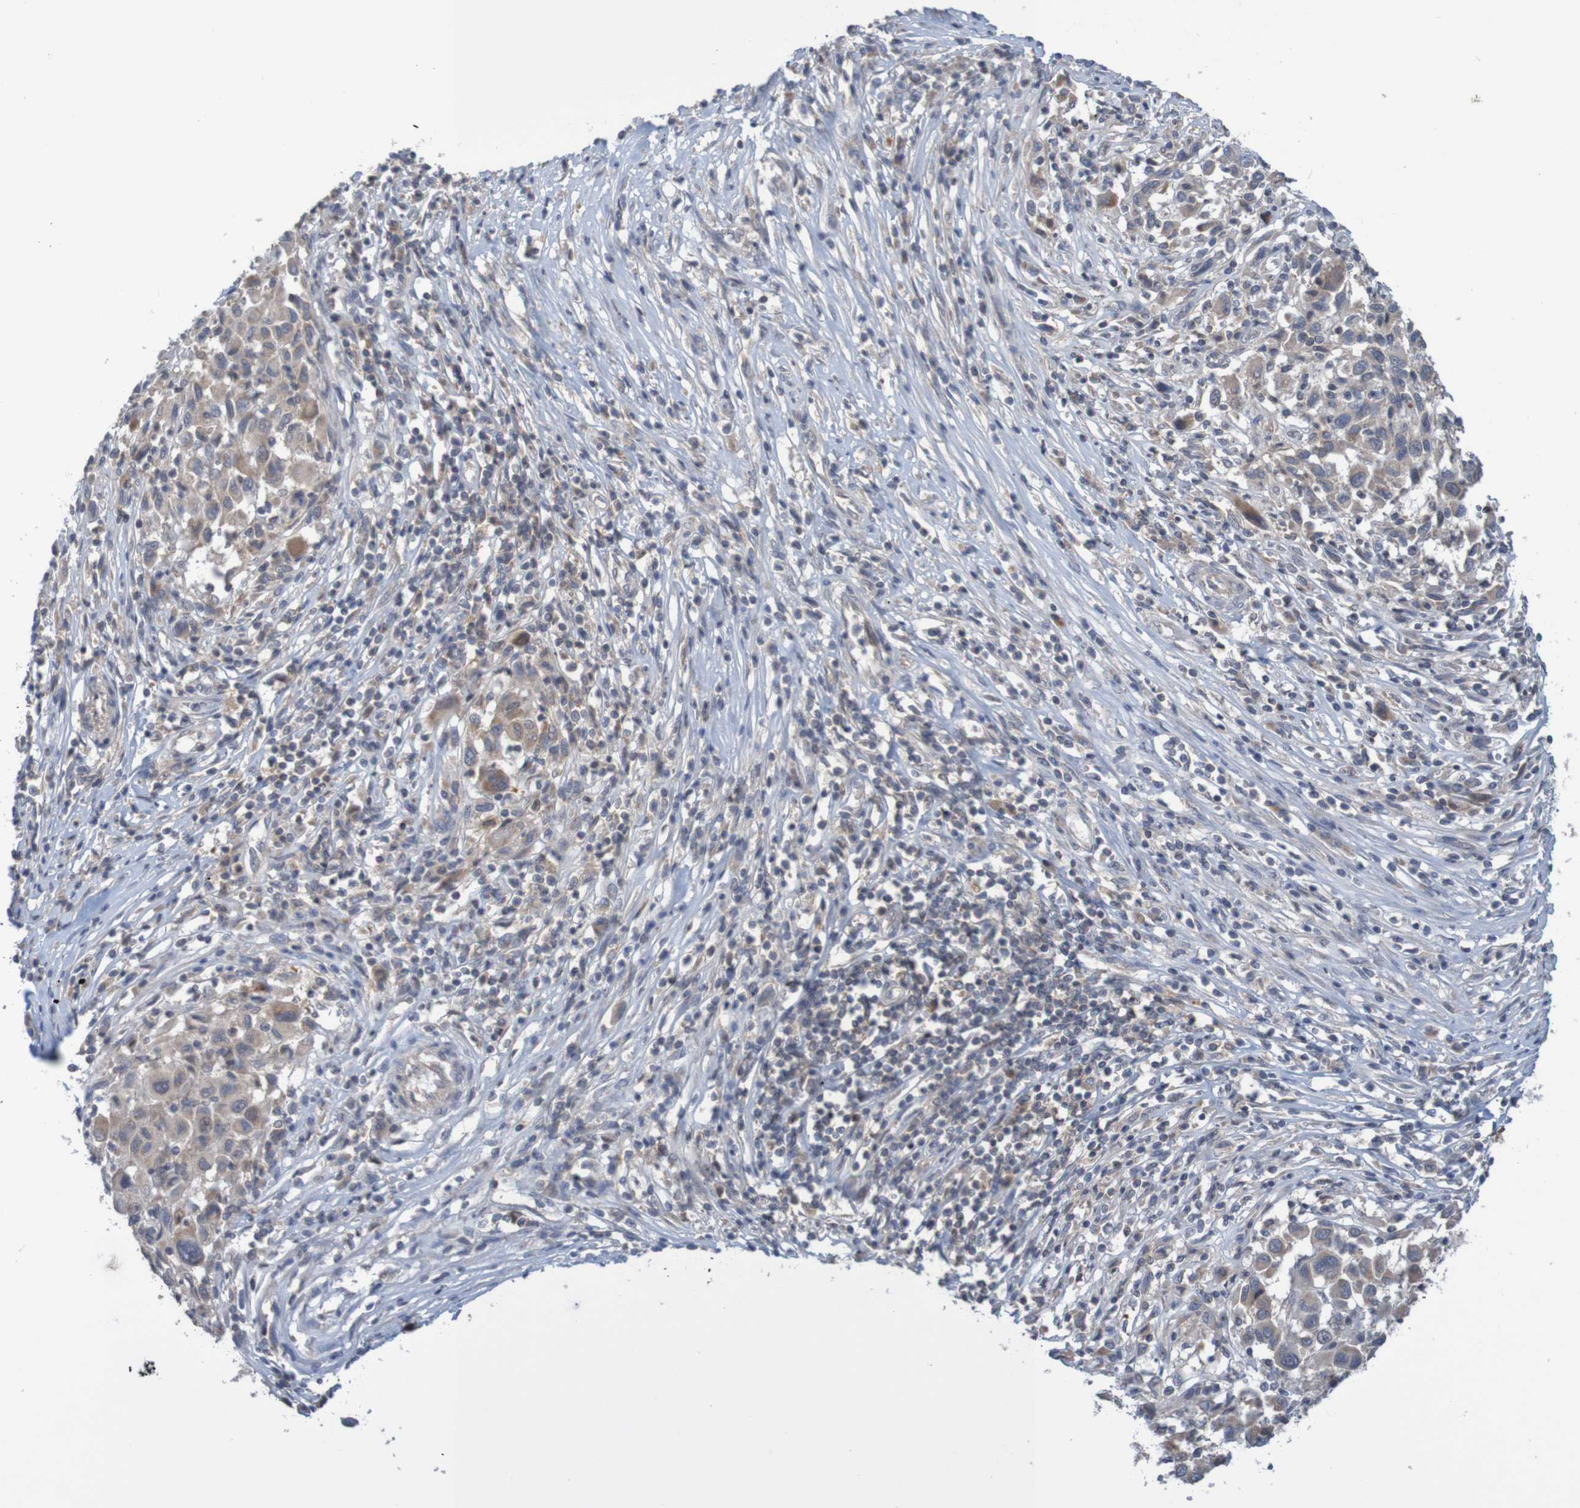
{"staining": {"intensity": "weak", "quantity": "25%-75%", "location": "cytoplasmic/membranous"}, "tissue": "melanoma", "cell_type": "Tumor cells", "image_type": "cancer", "snomed": [{"axis": "morphology", "description": "Malignant melanoma, Metastatic site"}, {"axis": "topography", "description": "Lymph node"}], "caption": "Immunohistochemical staining of human malignant melanoma (metastatic site) reveals weak cytoplasmic/membranous protein staining in approximately 25%-75% of tumor cells. (brown staining indicates protein expression, while blue staining denotes nuclei).", "gene": "ANKK1", "patient": {"sex": "male", "age": 61}}